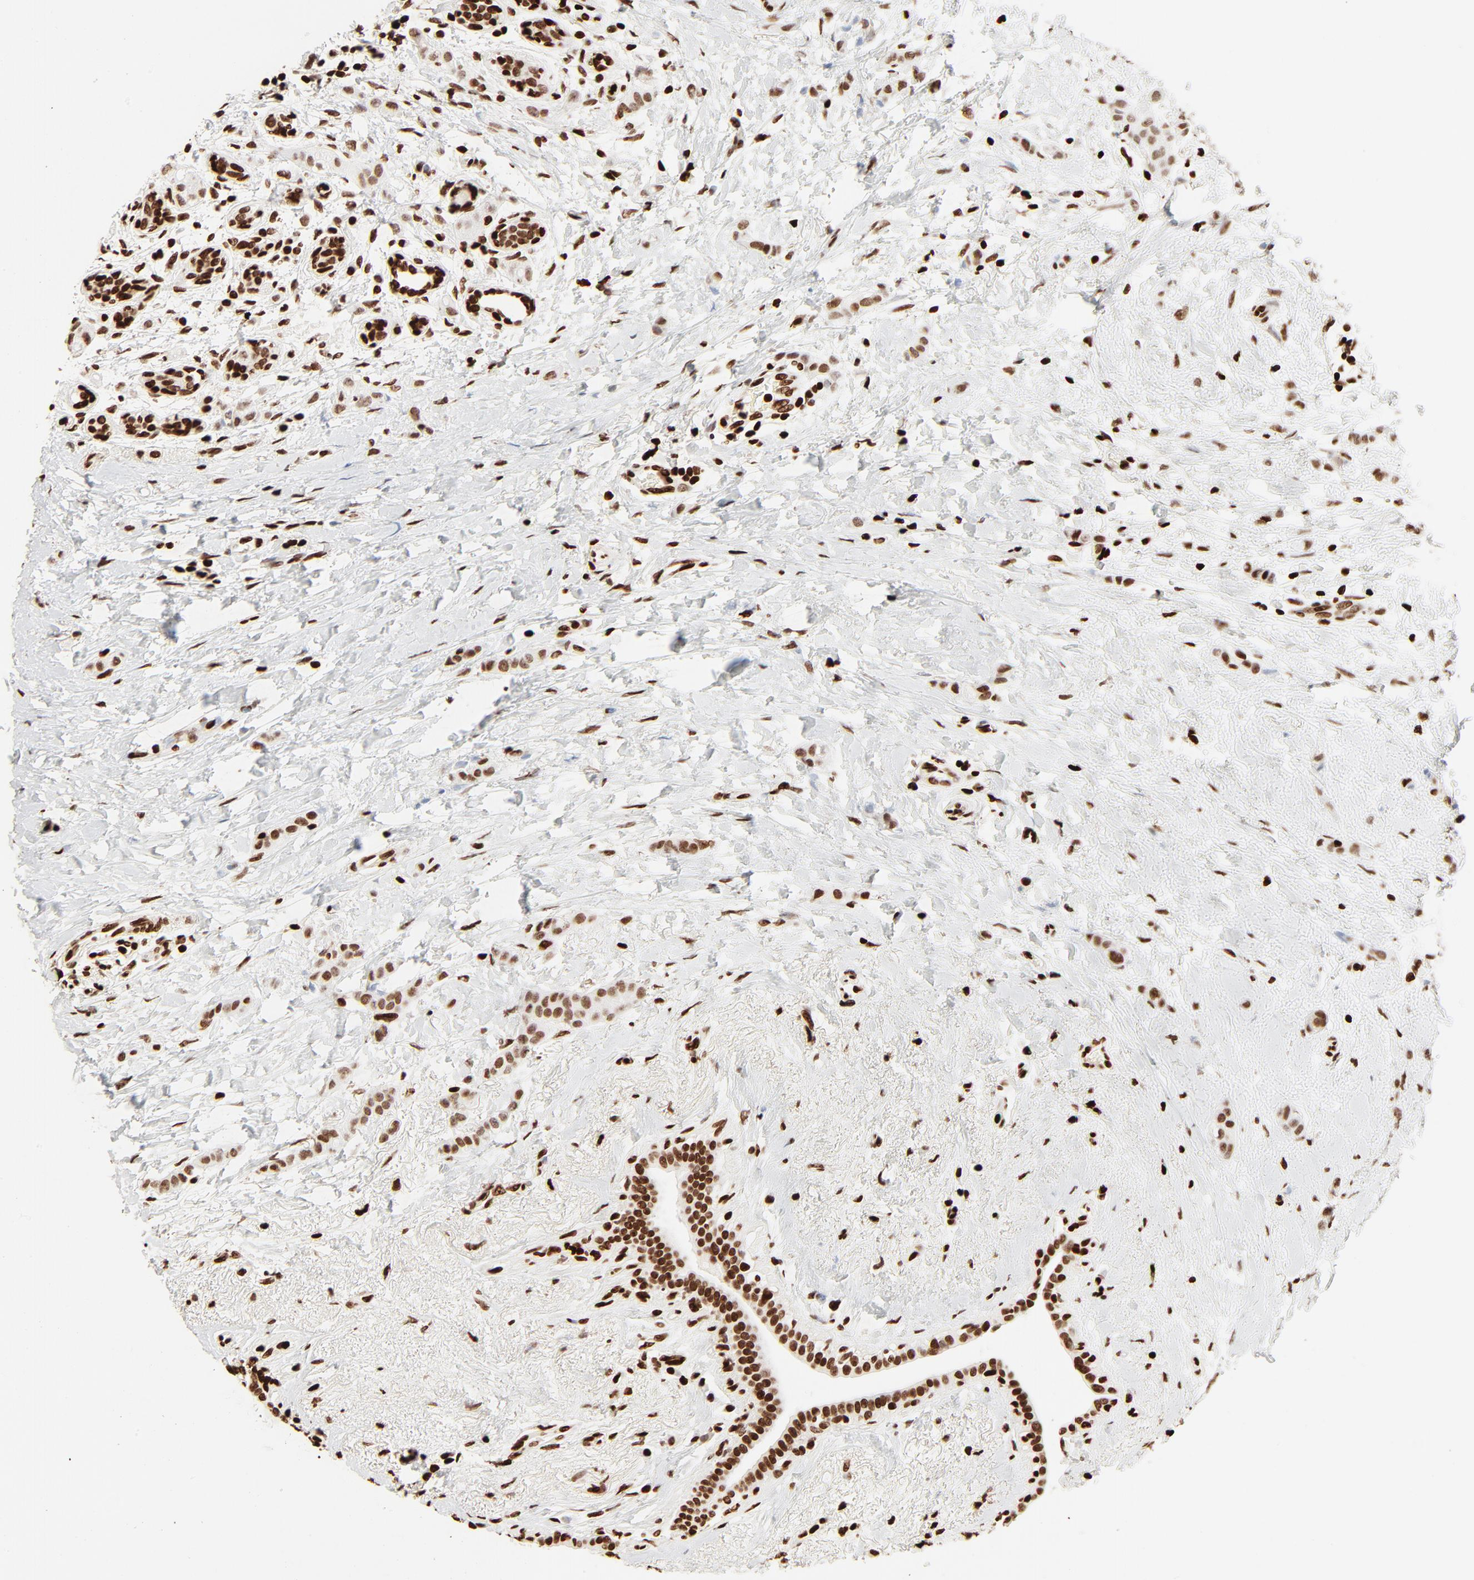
{"staining": {"intensity": "strong", "quantity": ">75%", "location": "nuclear"}, "tissue": "breast cancer", "cell_type": "Tumor cells", "image_type": "cancer", "snomed": [{"axis": "morphology", "description": "Lobular carcinoma"}, {"axis": "topography", "description": "Breast"}], "caption": "Immunohistochemistry micrograph of neoplastic tissue: breast cancer stained using IHC reveals high levels of strong protein expression localized specifically in the nuclear of tumor cells, appearing as a nuclear brown color.", "gene": "HMGB2", "patient": {"sex": "female", "age": 55}}